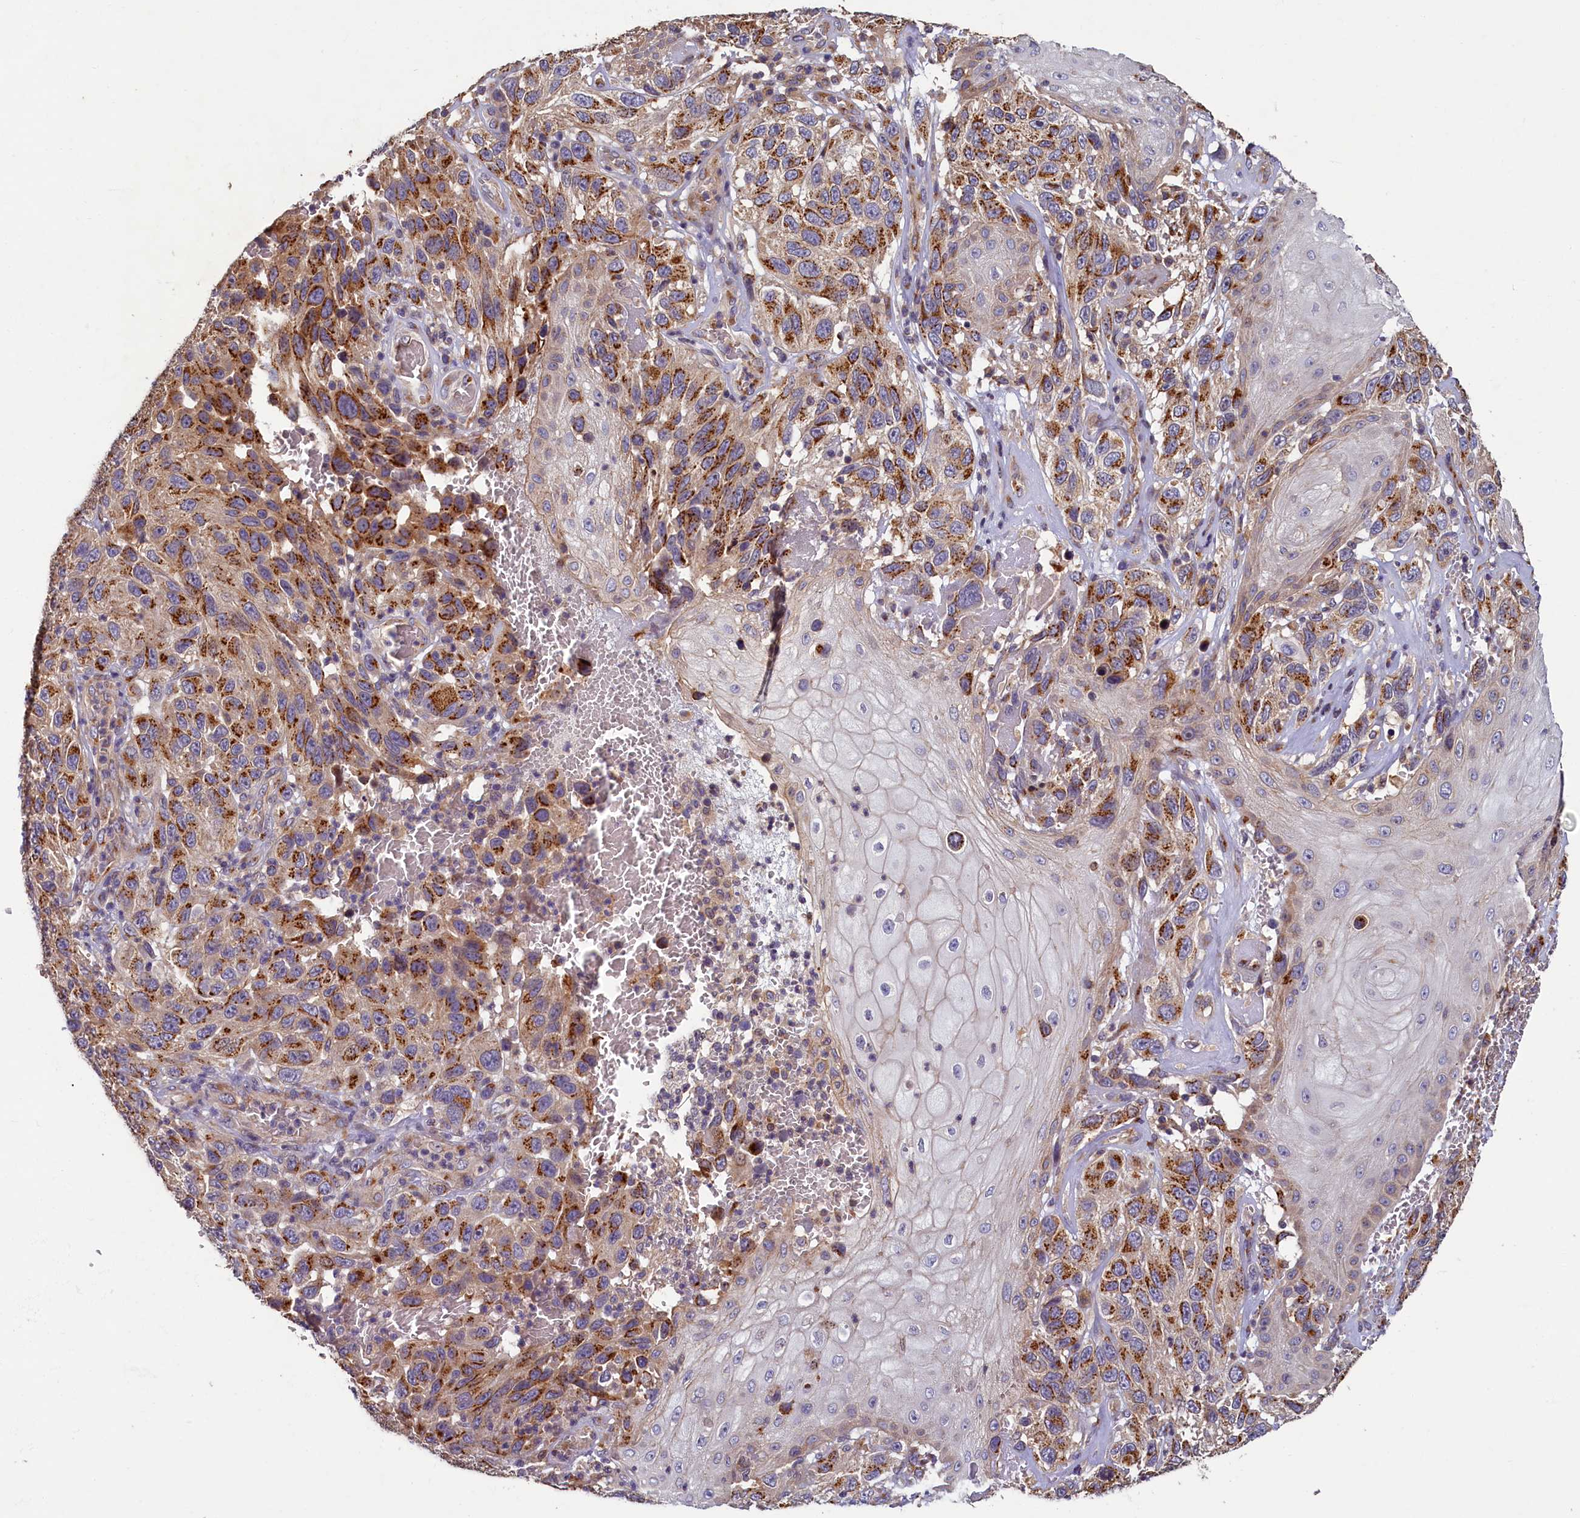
{"staining": {"intensity": "strong", "quantity": ">75%", "location": "cytoplasmic/membranous"}, "tissue": "melanoma", "cell_type": "Tumor cells", "image_type": "cancer", "snomed": [{"axis": "morphology", "description": "Normal tissue, NOS"}, {"axis": "morphology", "description": "Malignant melanoma, NOS"}, {"axis": "topography", "description": "Skin"}], "caption": "About >75% of tumor cells in human melanoma demonstrate strong cytoplasmic/membranous protein positivity as visualized by brown immunohistochemical staining.", "gene": "TMEM181", "patient": {"sex": "female", "age": 96}}